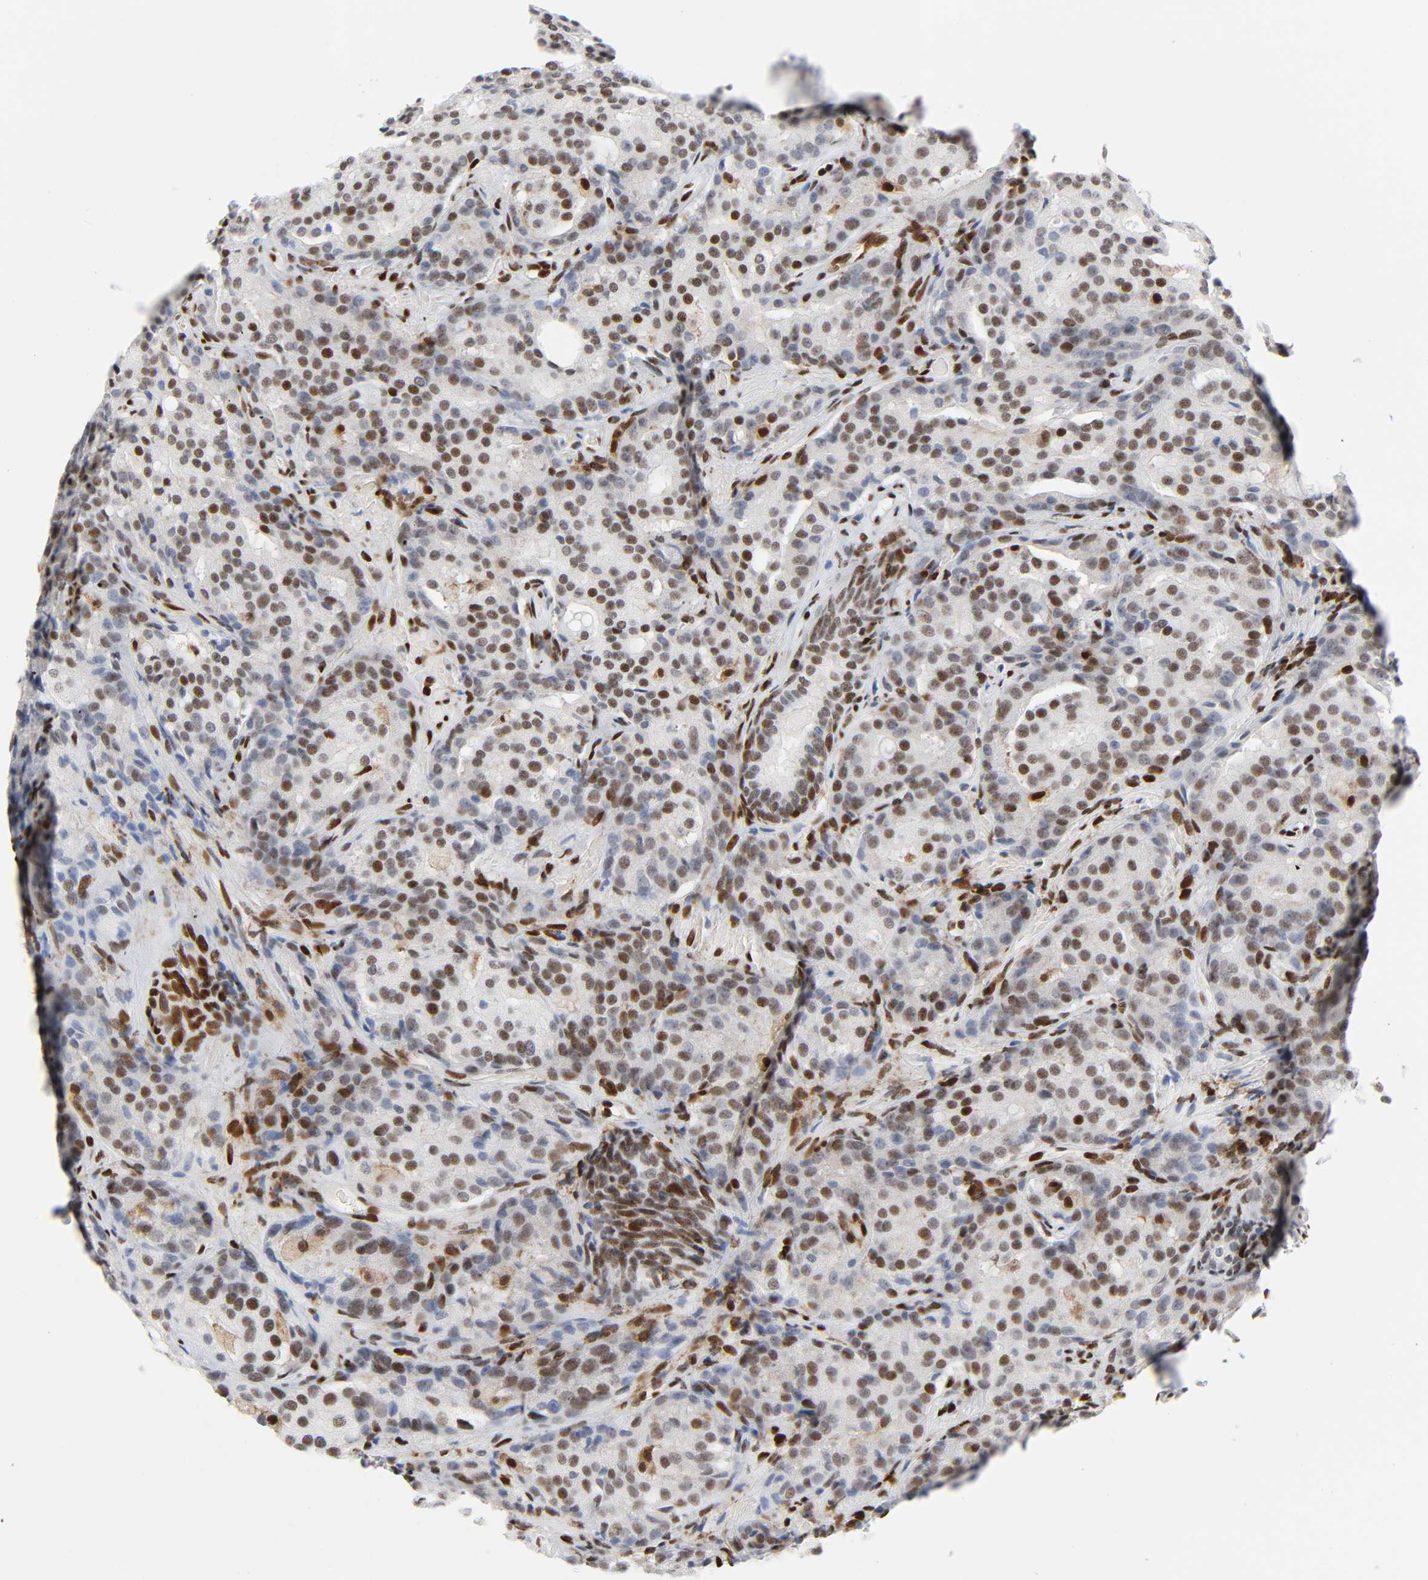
{"staining": {"intensity": "moderate", "quantity": "25%-75%", "location": "nuclear"}, "tissue": "prostate cancer", "cell_type": "Tumor cells", "image_type": "cancer", "snomed": [{"axis": "morphology", "description": "Adenocarcinoma, High grade"}, {"axis": "topography", "description": "Prostate"}], "caption": "Prostate cancer (adenocarcinoma (high-grade)) stained for a protein (brown) reveals moderate nuclear positive staining in approximately 25%-75% of tumor cells.", "gene": "WAS", "patient": {"sex": "male", "age": 72}}